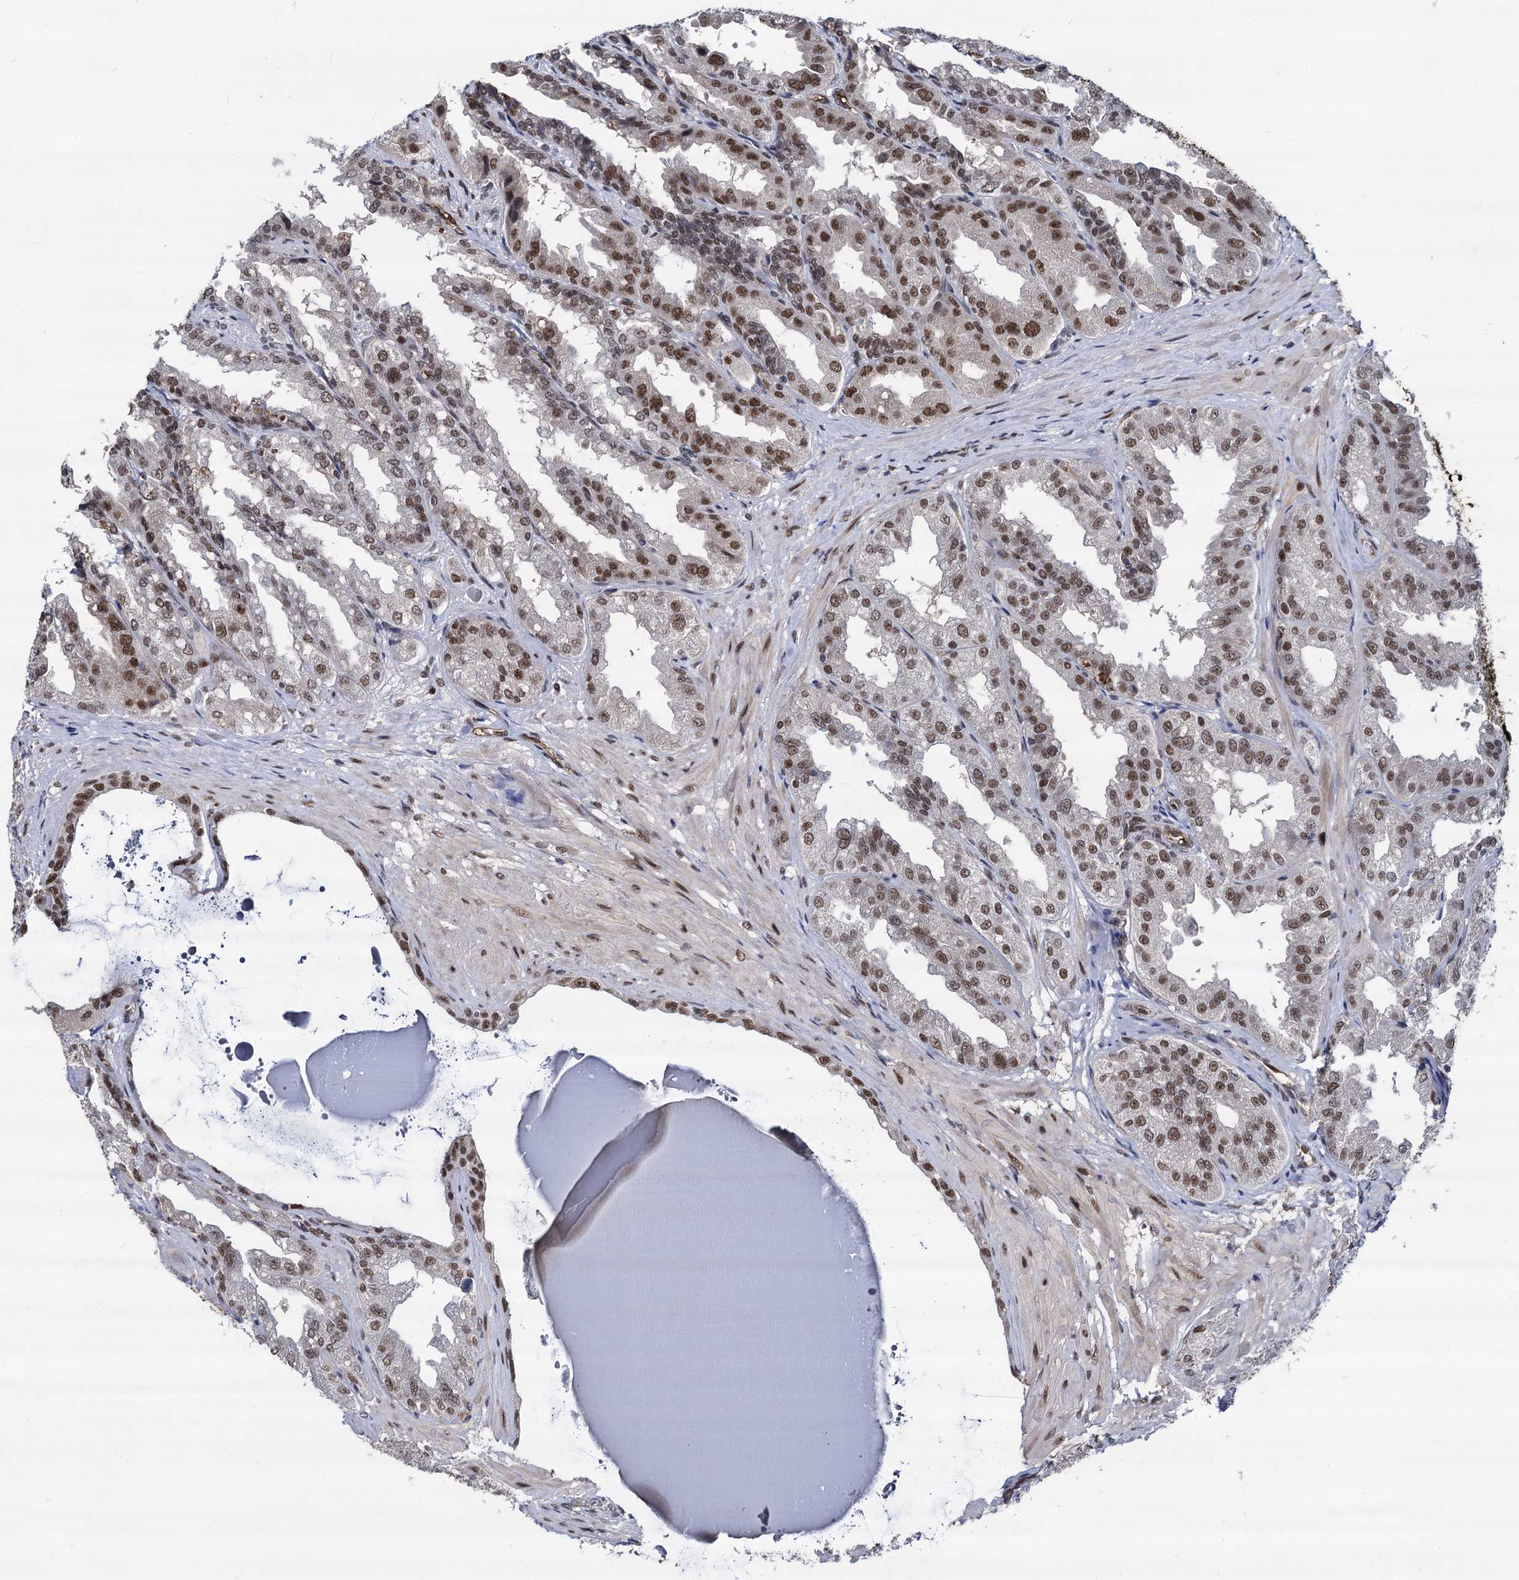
{"staining": {"intensity": "strong", "quantity": ">75%", "location": "nuclear"}, "tissue": "seminal vesicle", "cell_type": "Glandular cells", "image_type": "normal", "snomed": [{"axis": "morphology", "description": "Normal tissue, NOS"}, {"axis": "topography", "description": "Seminal veicle"}], "caption": "Immunohistochemistry histopathology image of unremarkable human seminal vesicle stained for a protein (brown), which displays high levels of strong nuclear positivity in approximately >75% of glandular cells.", "gene": "GALNT11", "patient": {"sex": "male", "age": 63}}